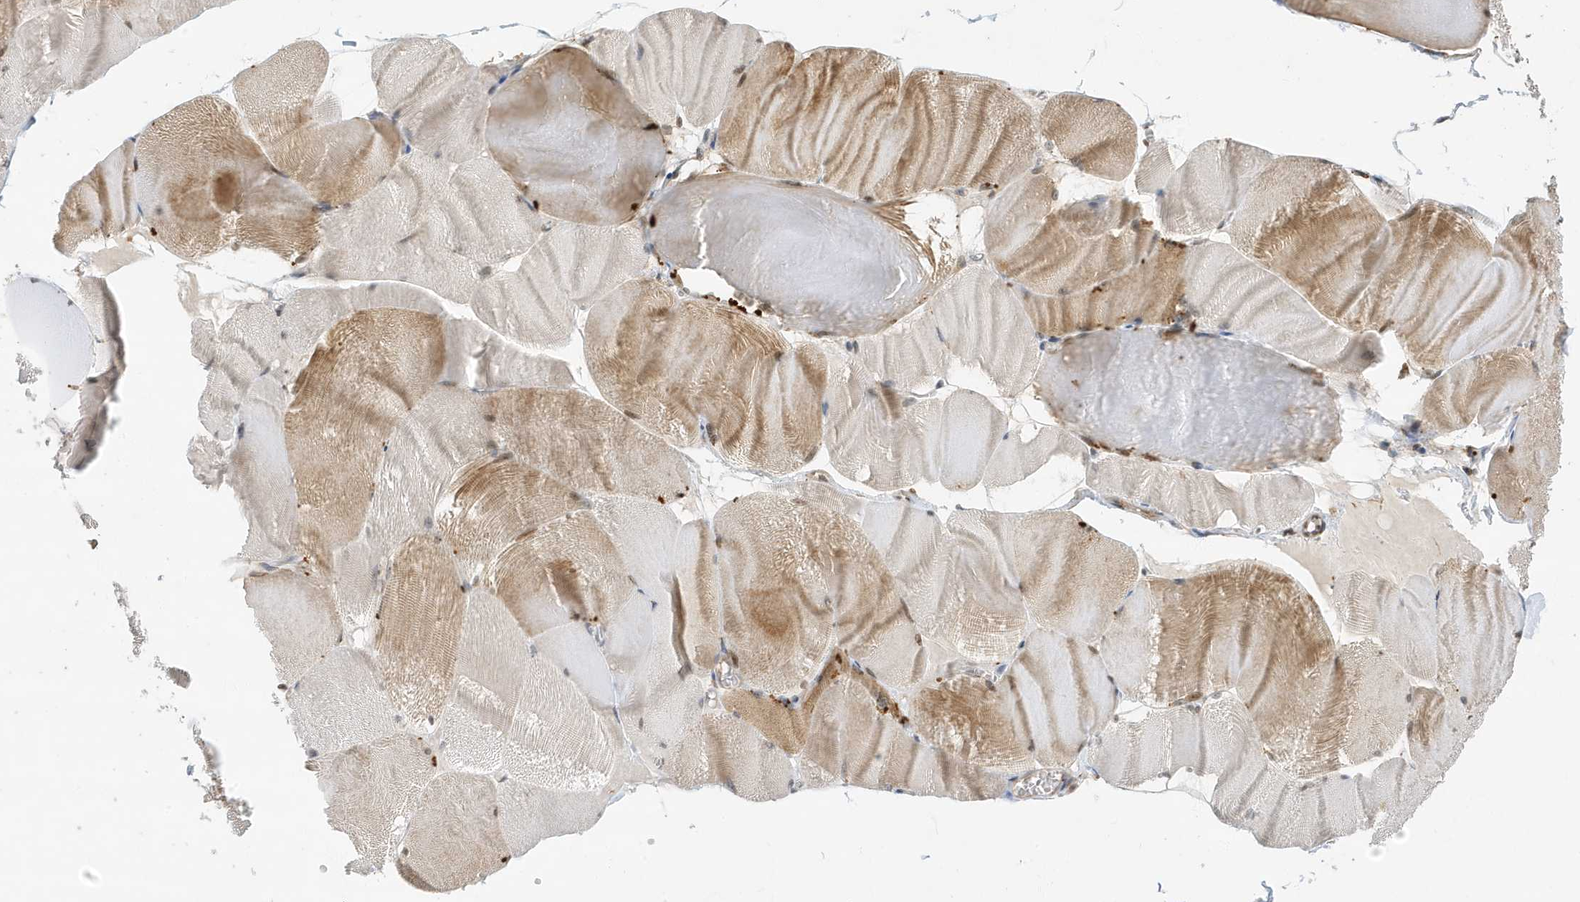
{"staining": {"intensity": "moderate", "quantity": "25%-75%", "location": "cytoplasmic/membranous,nuclear"}, "tissue": "skeletal muscle", "cell_type": "Myocytes", "image_type": "normal", "snomed": [{"axis": "morphology", "description": "Normal tissue, NOS"}, {"axis": "morphology", "description": "Basal cell carcinoma"}, {"axis": "topography", "description": "Skeletal muscle"}], "caption": "A photomicrograph of skeletal muscle stained for a protein shows moderate cytoplasmic/membranous,nuclear brown staining in myocytes. Using DAB (3,3'-diaminobenzidine) (brown) and hematoxylin (blue) stains, captured at high magnification using brightfield microscopy.", "gene": "ZNF507", "patient": {"sex": "female", "age": 64}}